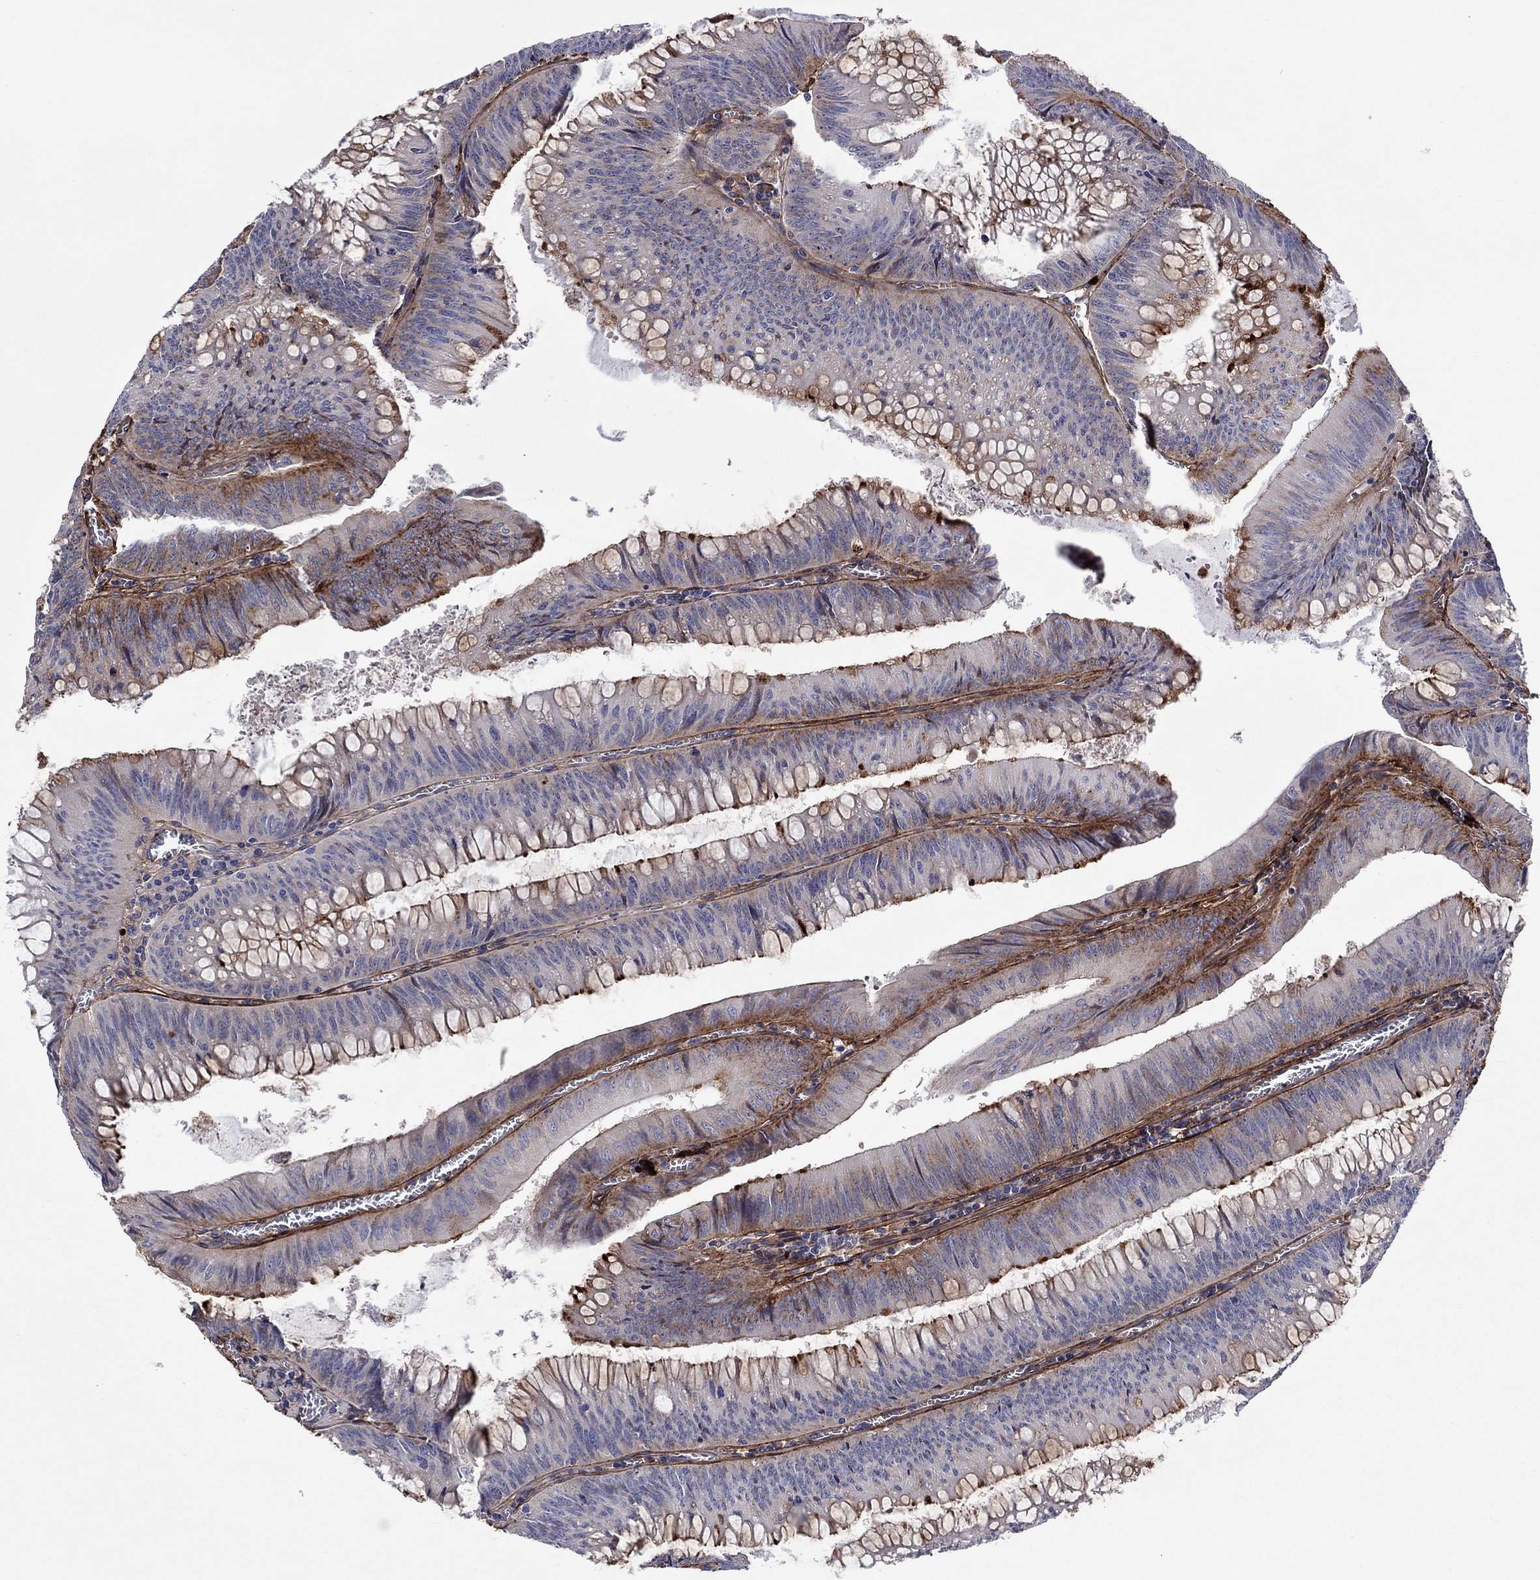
{"staining": {"intensity": "strong", "quantity": "<25%", "location": "cytoplasmic/membranous"}, "tissue": "colorectal cancer", "cell_type": "Tumor cells", "image_type": "cancer", "snomed": [{"axis": "morphology", "description": "Adenocarcinoma, NOS"}, {"axis": "topography", "description": "Rectum"}], "caption": "High-power microscopy captured an immunohistochemistry (IHC) image of colorectal adenocarcinoma, revealing strong cytoplasmic/membranous staining in about <25% of tumor cells. (DAB IHC, brown staining for protein, blue staining for nuclei).", "gene": "TGFBI", "patient": {"sex": "female", "age": 72}}